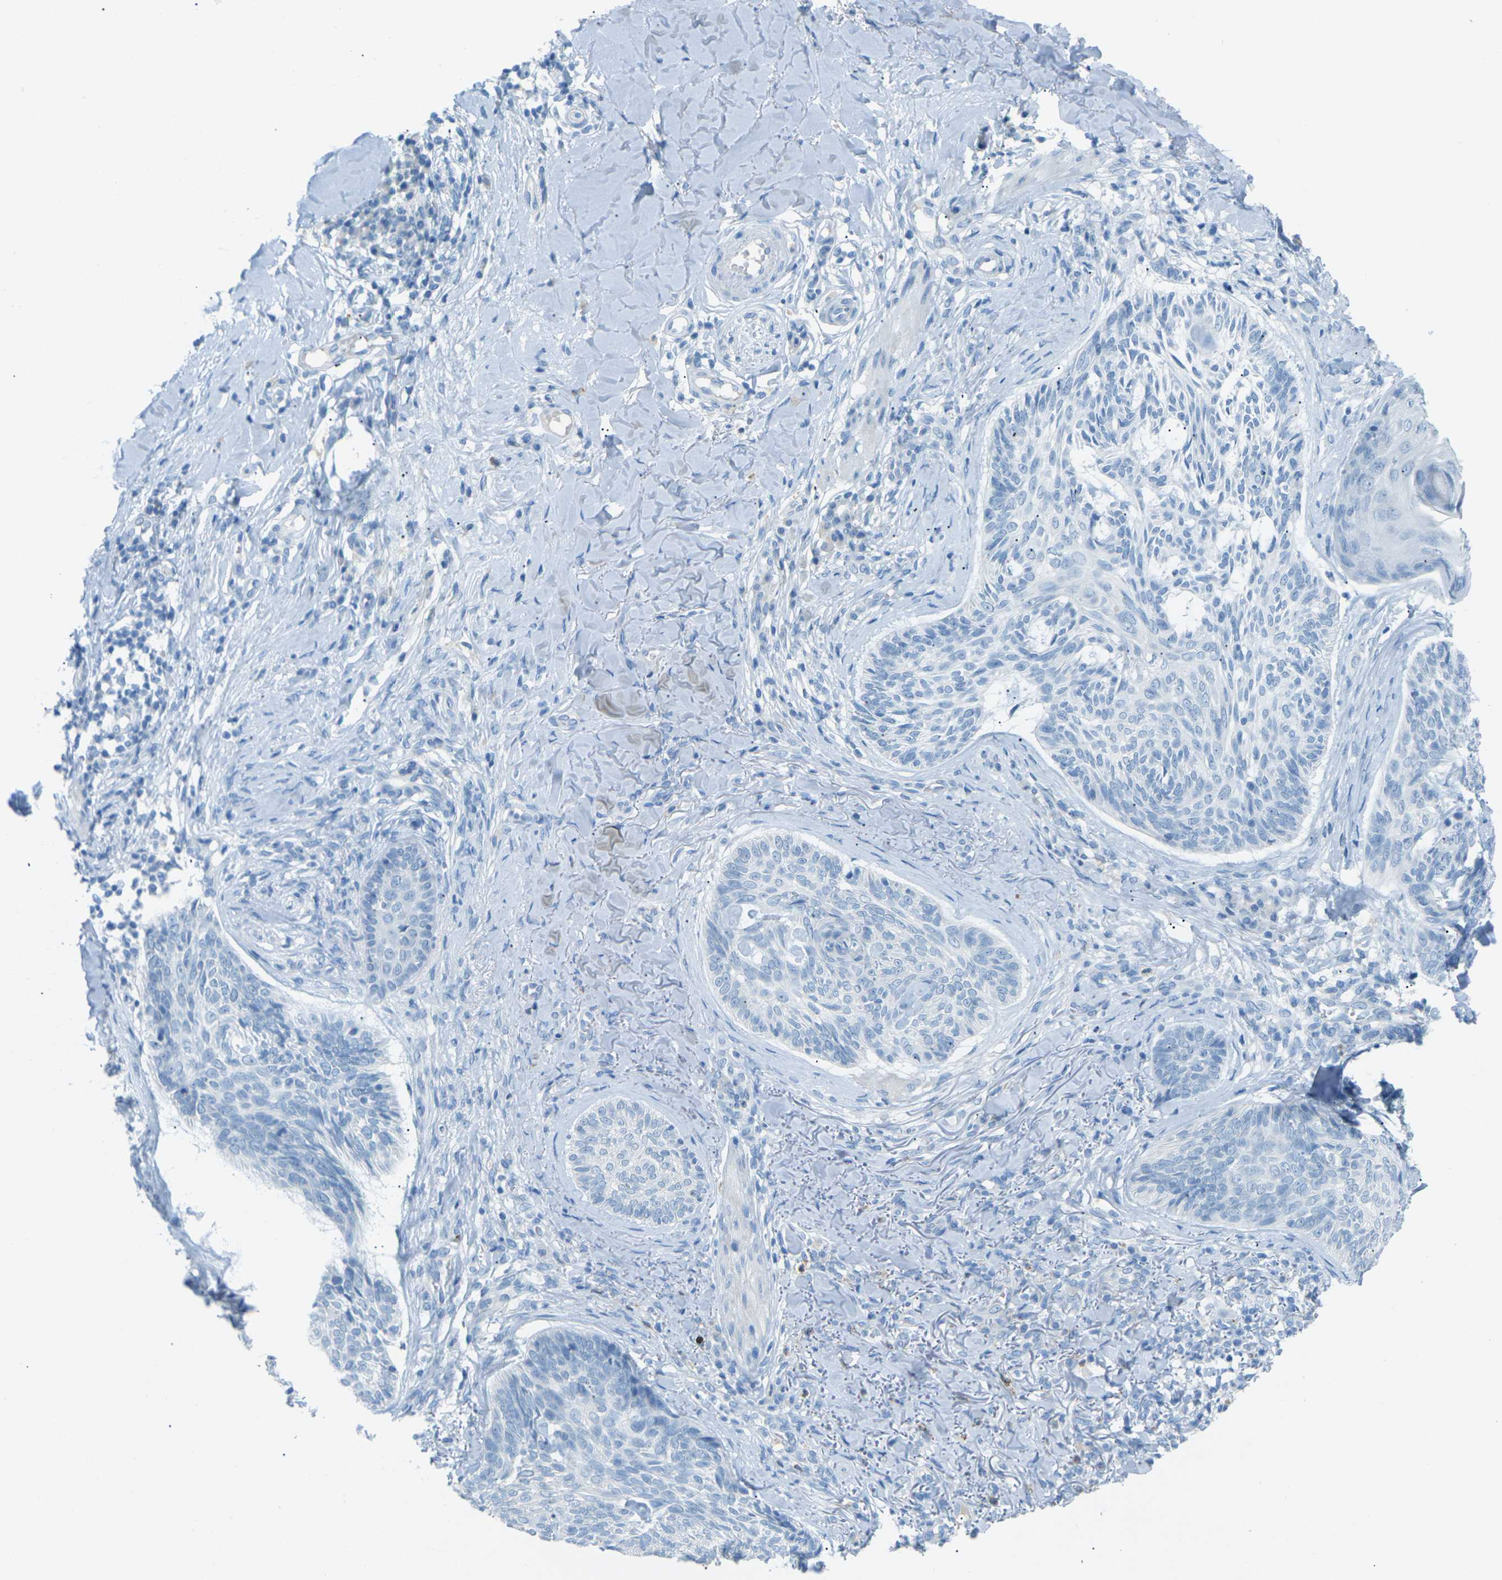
{"staining": {"intensity": "negative", "quantity": "none", "location": "none"}, "tissue": "skin cancer", "cell_type": "Tumor cells", "image_type": "cancer", "snomed": [{"axis": "morphology", "description": "Basal cell carcinoma"}, {"axis": "topography", "description": "Skin"}], "caption": "This is an IHC histopathology image of skin cancer (basal cell carcinoma). There is no staining in tumor cells.", "gene": "CDH16", "patient": {"sex": "male", "age": 43}}